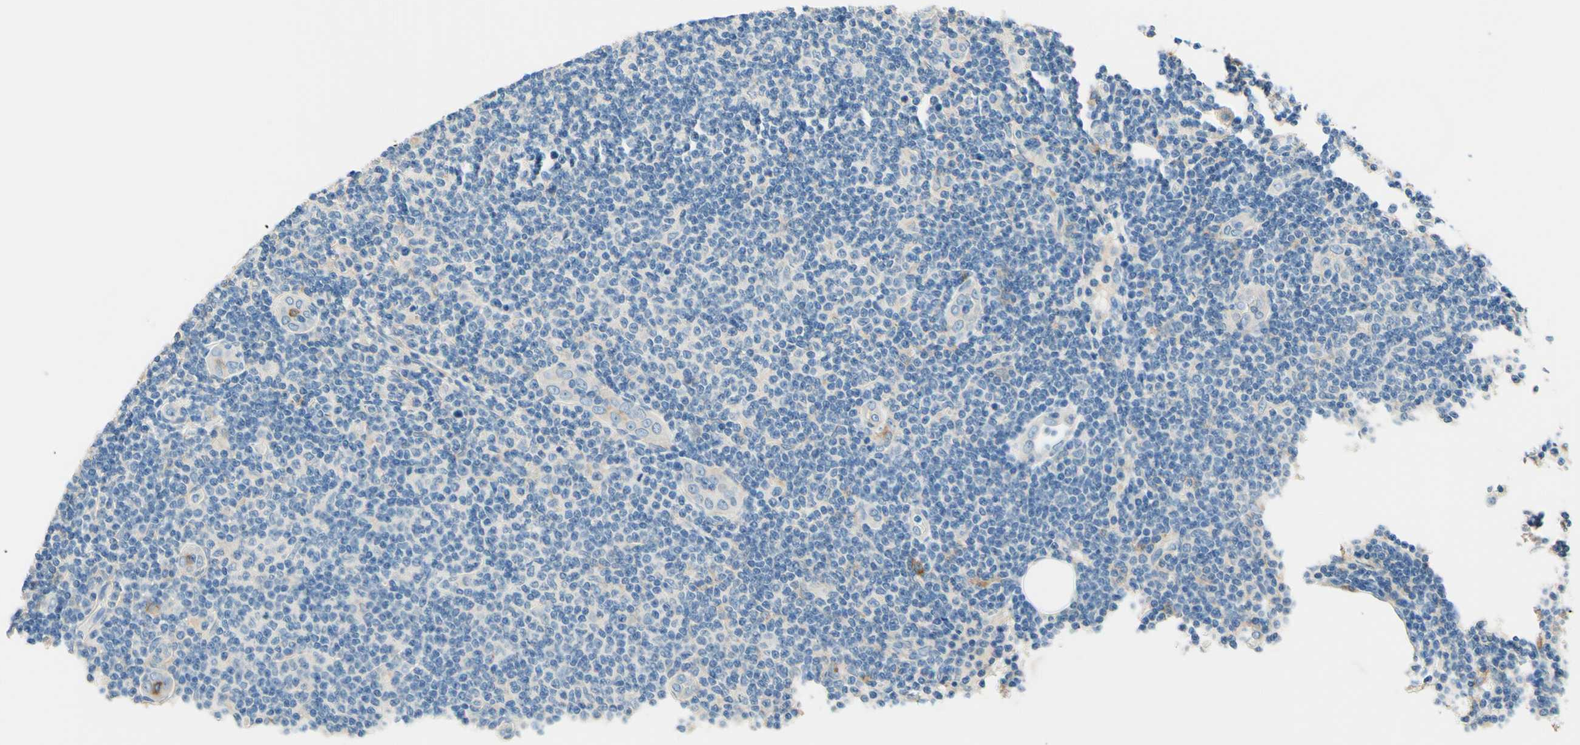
{"staining": {"intensity": "negative", "quantity": "none", "location": "none"}, "tissue": "lymphoma", "cell_type": "Tumor cells", "image_type": "cancer", "snomed": [{"axis": "morphology", "description": "Malignant lymphoma, non-Hodgkin's type, Low grade"}, {"axis": "topography", "description": "Lymph node"}], "caption": "Tumor cells show no significant expression in lymphoma.", "gene": "SIGLEC9", "patient": {"sex": "male", "age": 83}}